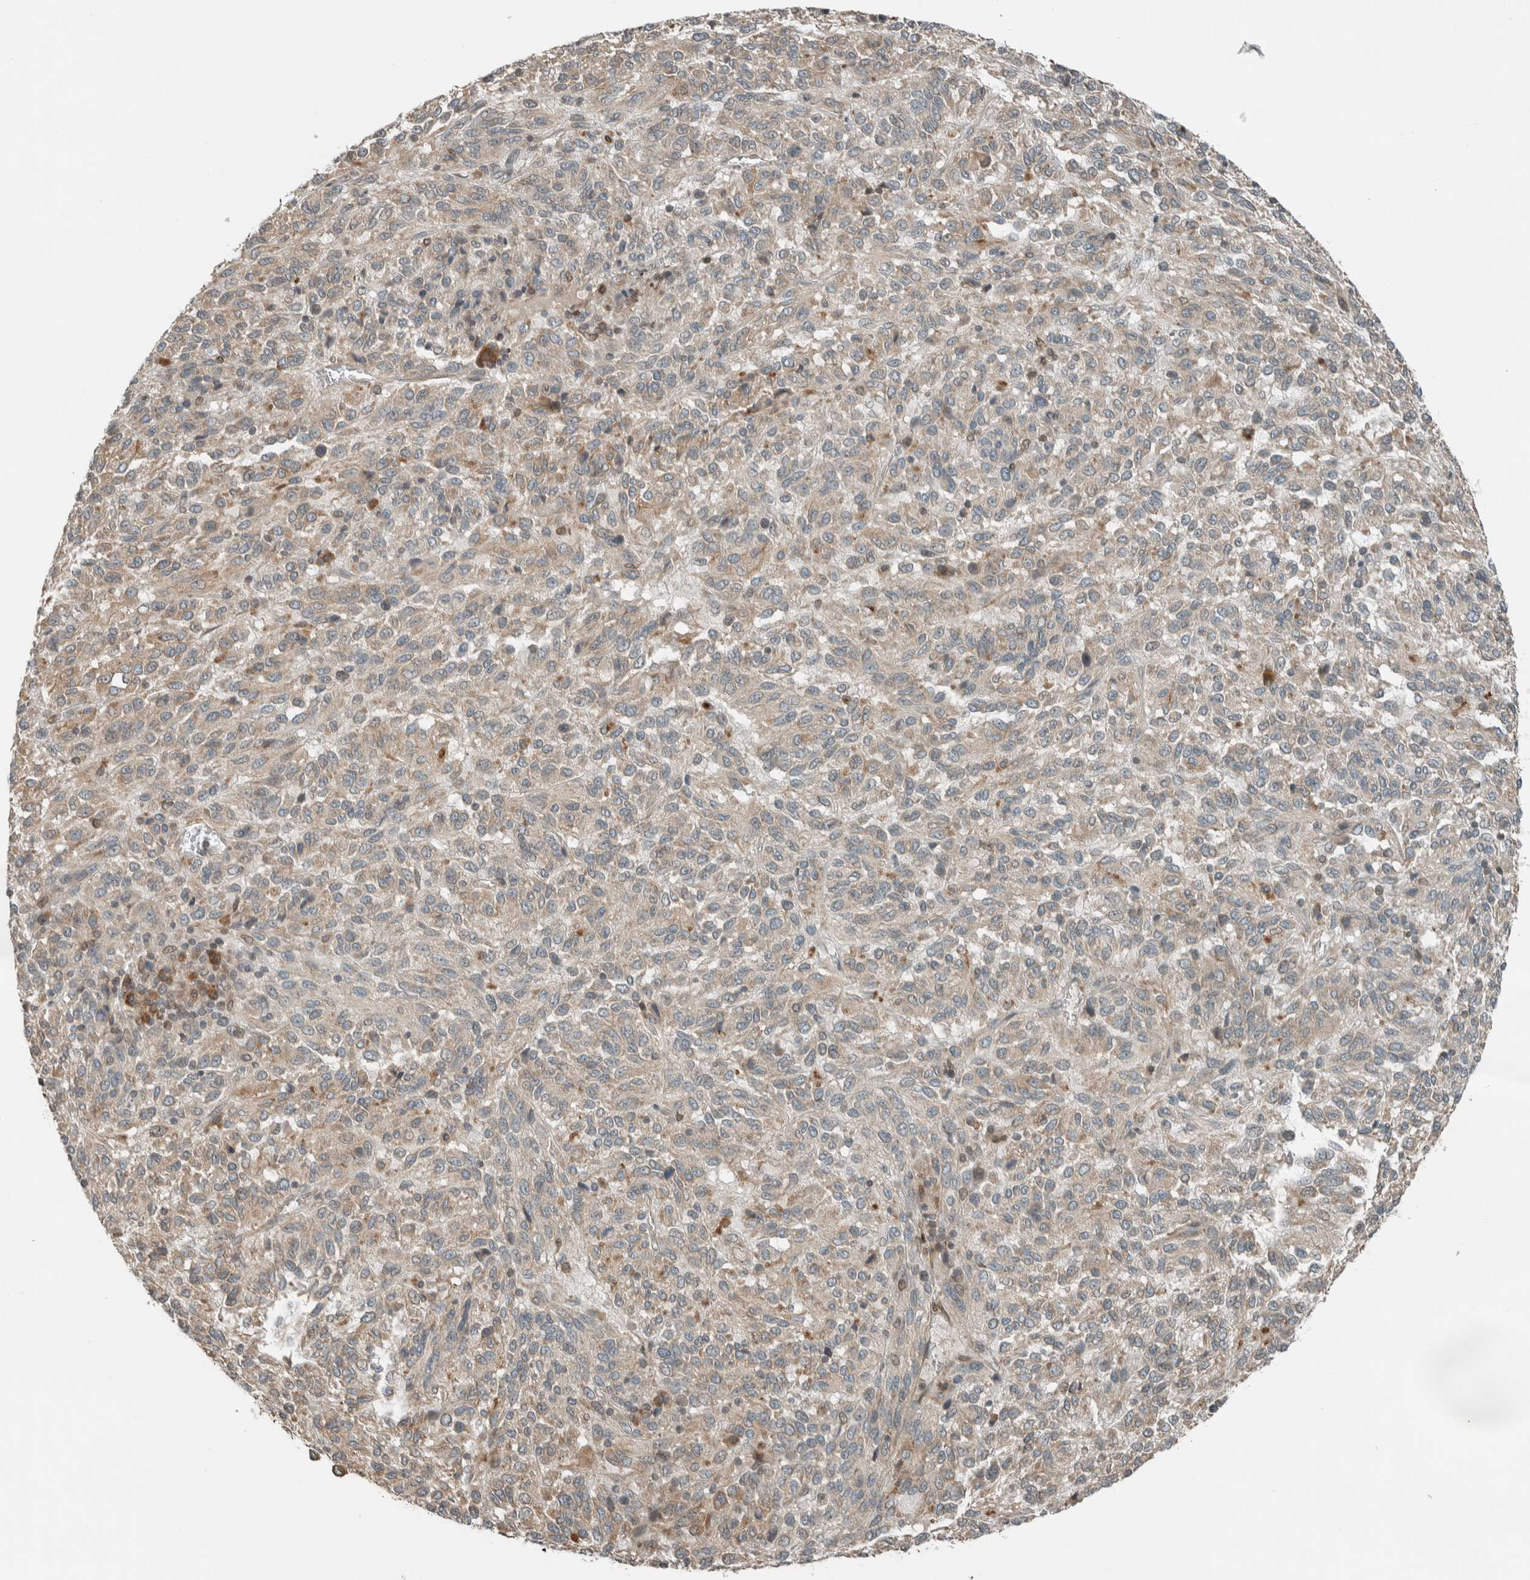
{"staining": {"intensity": "weak", "quantity": "25%-75%", "location": "cytoplasmic/membranous"}, "tissue": "melanoma", "cell_type": "Tumor cells", "image_type": "cancer", "snomed": [{"axis": "morphology", "description": "Malignant melanoma, Metastatic site"}, {"axis": "topography", "description": "Lung"}], "caption": "Malignant melanoma (metastatic site) stained with IHC reveals weak cytoplasmic/membranous positivity in approximately 25%-75% of tumor cells.", "gene": "SEL1L", "patient": {"sex": "male", "age": 64}}